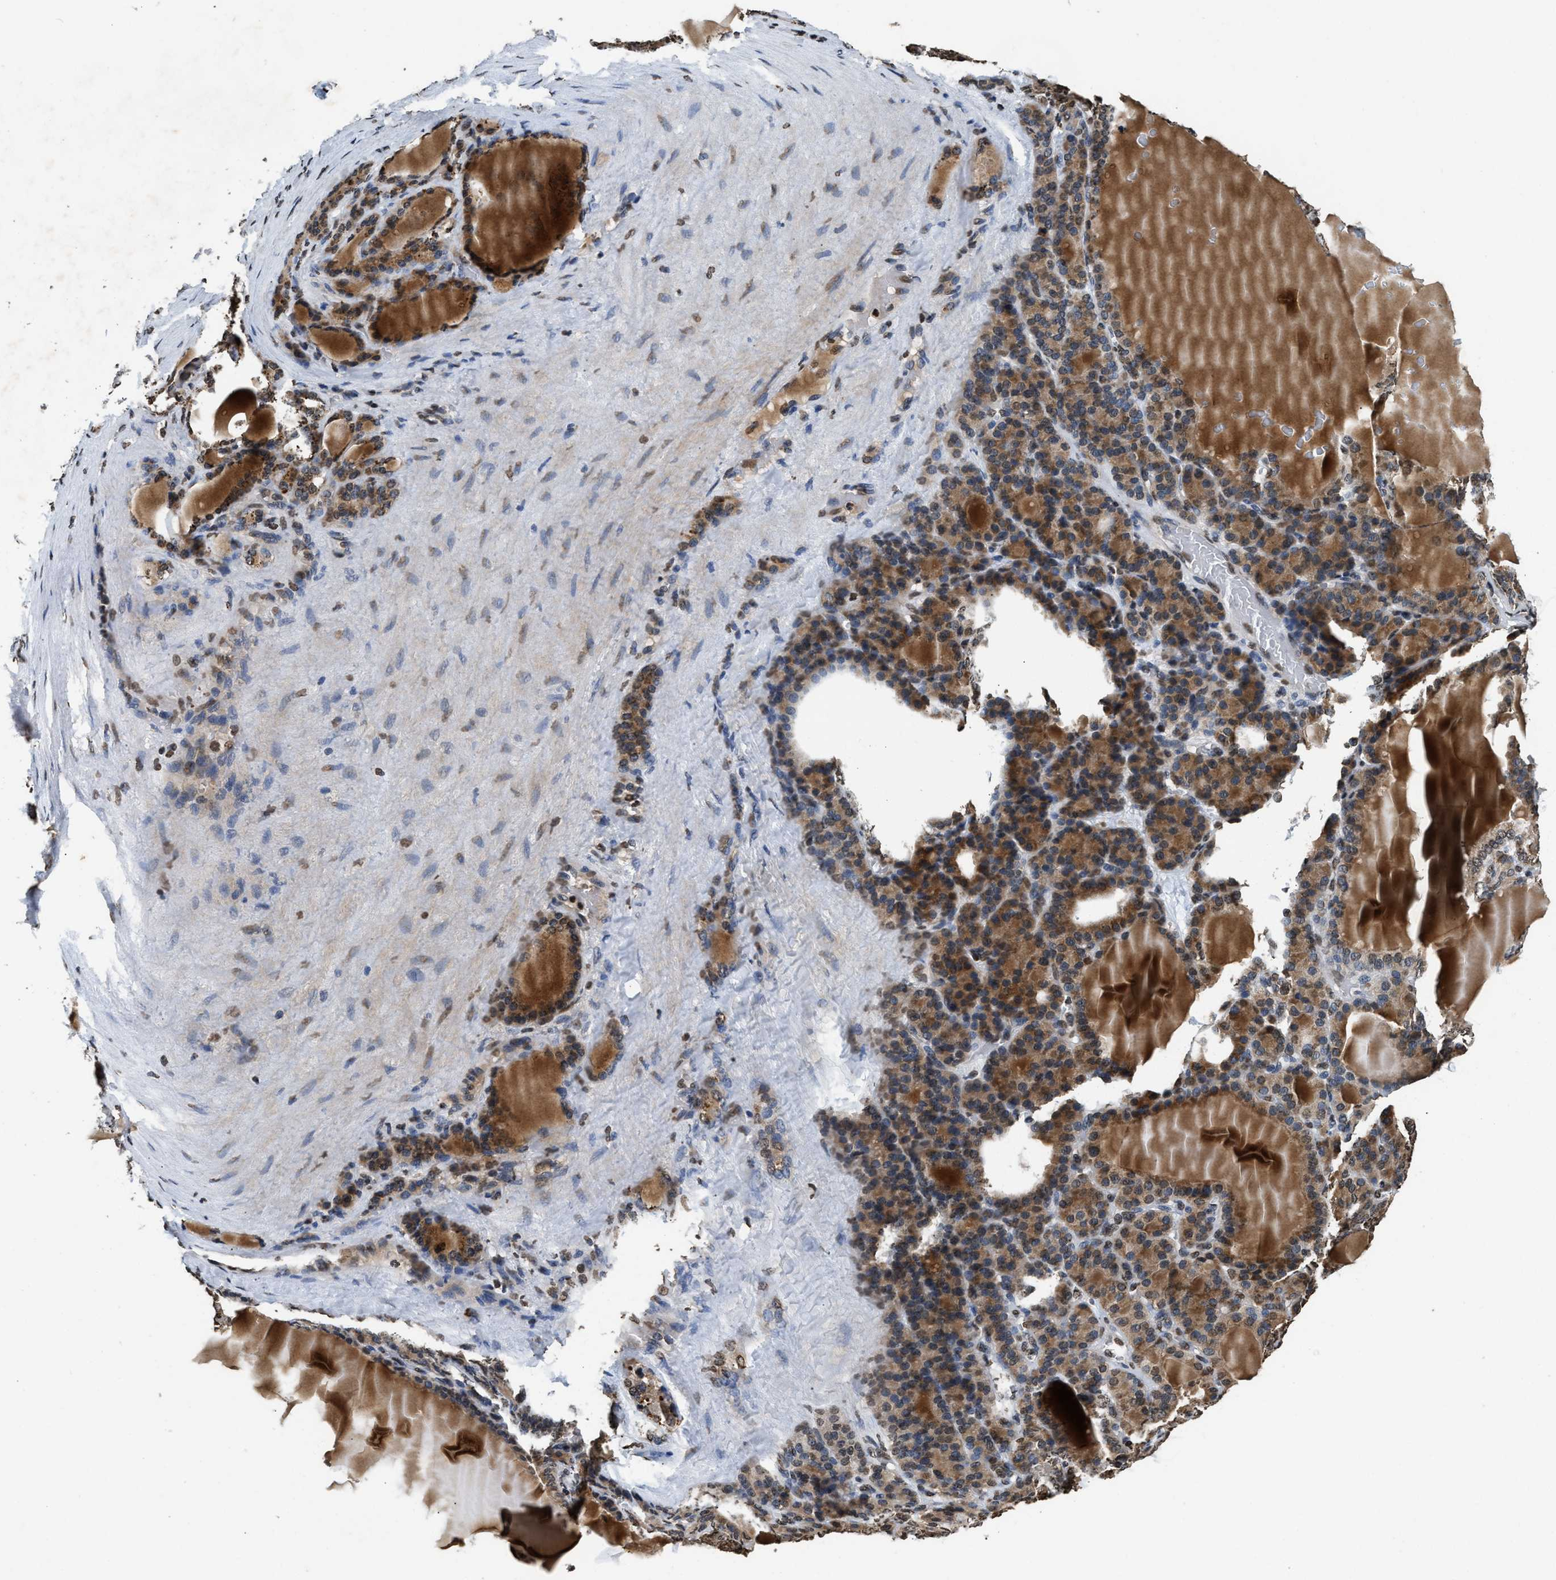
{"staining": {"intensity": "moderate", "quantity": ">75%", "location": "cytoplasmic/membranous"}, "tissue": "thyroid gland", "cell_type": "Glandular cells", "image_type": "normal", "snomed": [{"axis": "morphology", "description": "Normal tissue, NOS"}, {"axis": "topography", "description": "Thyroid gland"}], "caption": "Protein expression analysis of normal thyroid gland shows moderate cytoplasmic/membranous positivity in about >75% of glandular cells.", "gene": "DNASE1L3", "patient": {"sex": "female", "age": 28}}